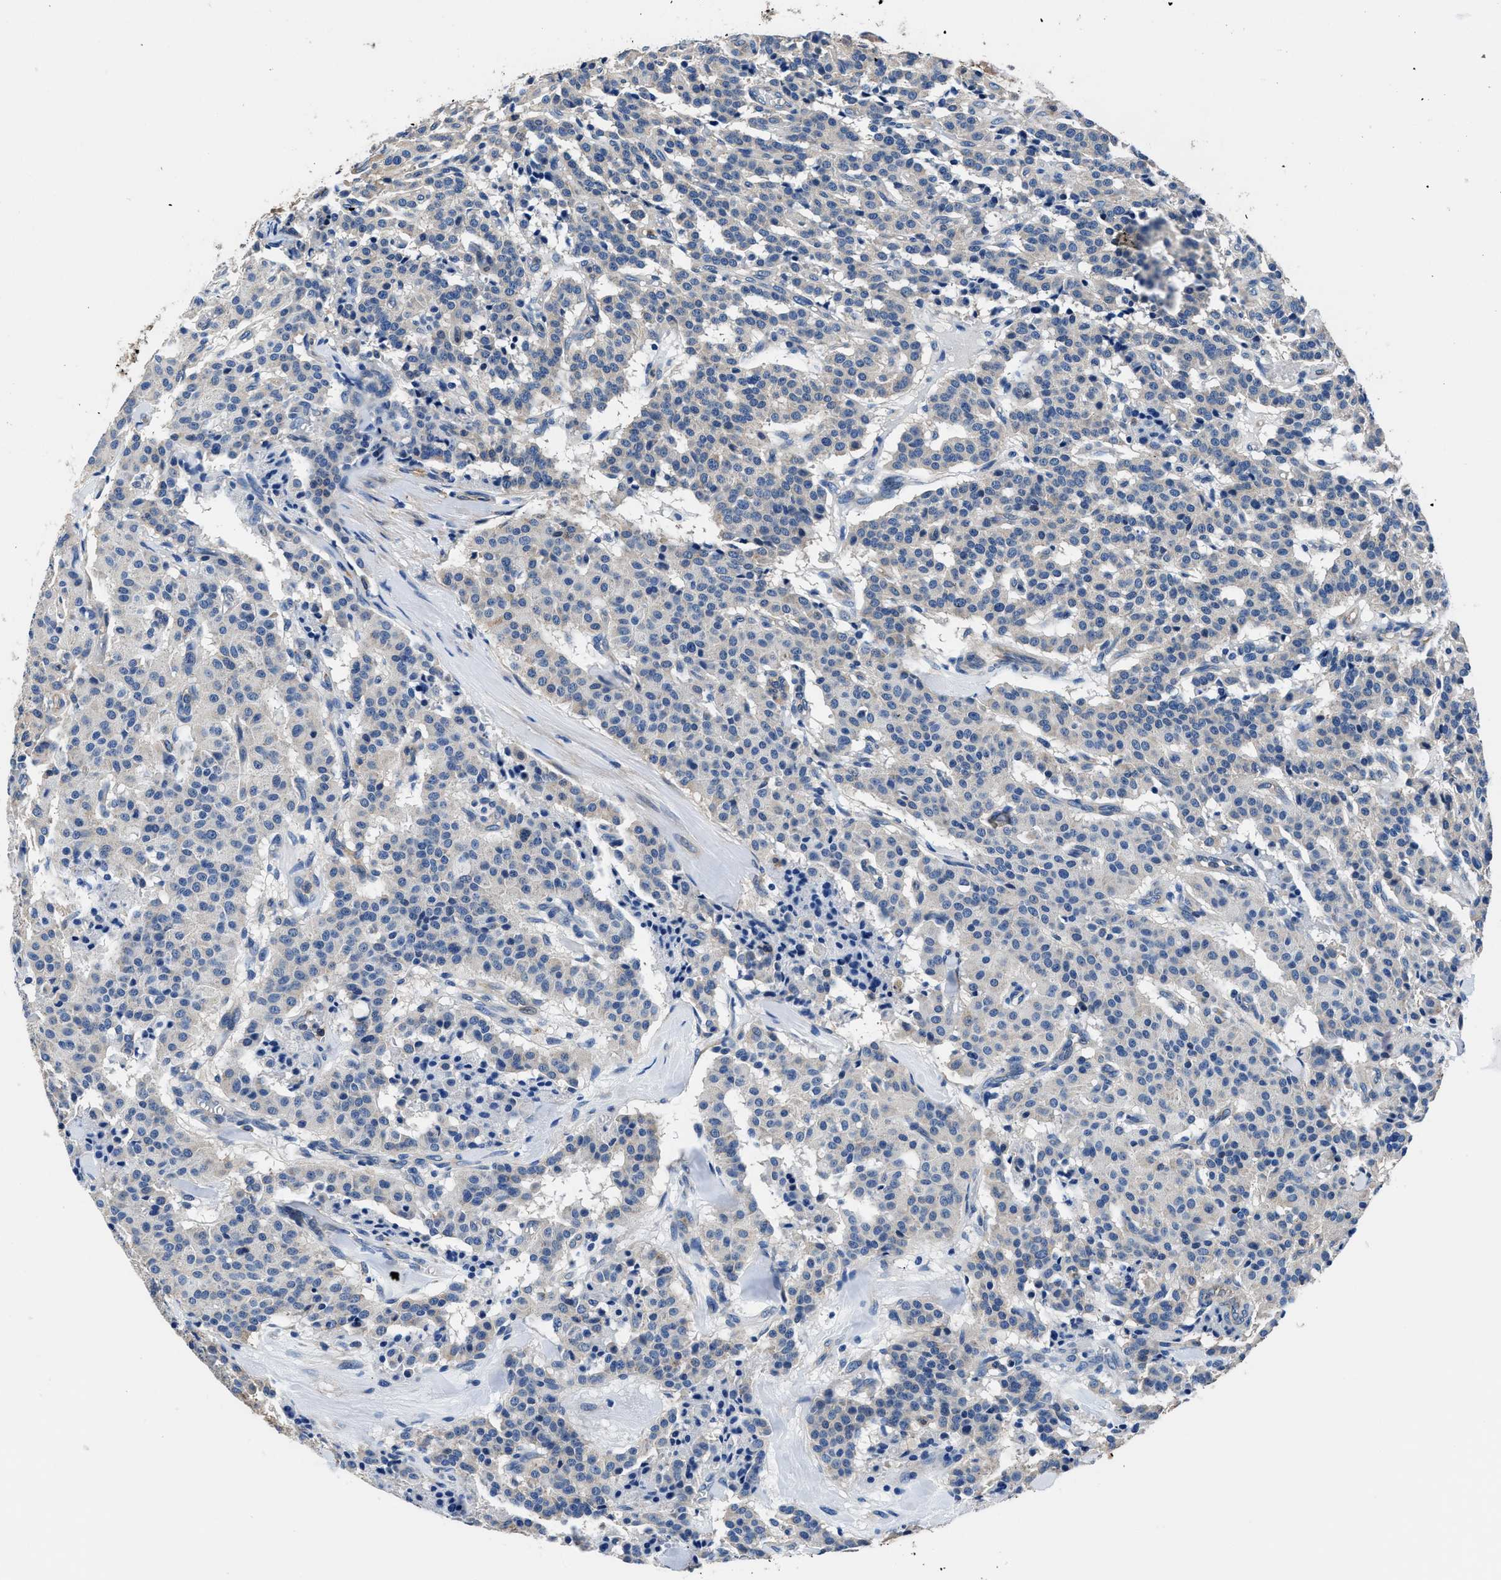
{"staining": {"intensity": "negative", "quantity": "none", "location": "none"}, "tissue": "carcinoid", "cell_type": "Tumor cells", "image_type": "cancer", "snomed": [{"axis": "morphology", "description": "Carcinoid, malignant, NOS"}, {"axis": "topography", "description": "Lung"}], "caption": "The photomicrograph exhibits no significant expression in tumor cells of malignant carcinoid.", "gene": "NEU1", "patient": {"sex": "male", "age": 30}}